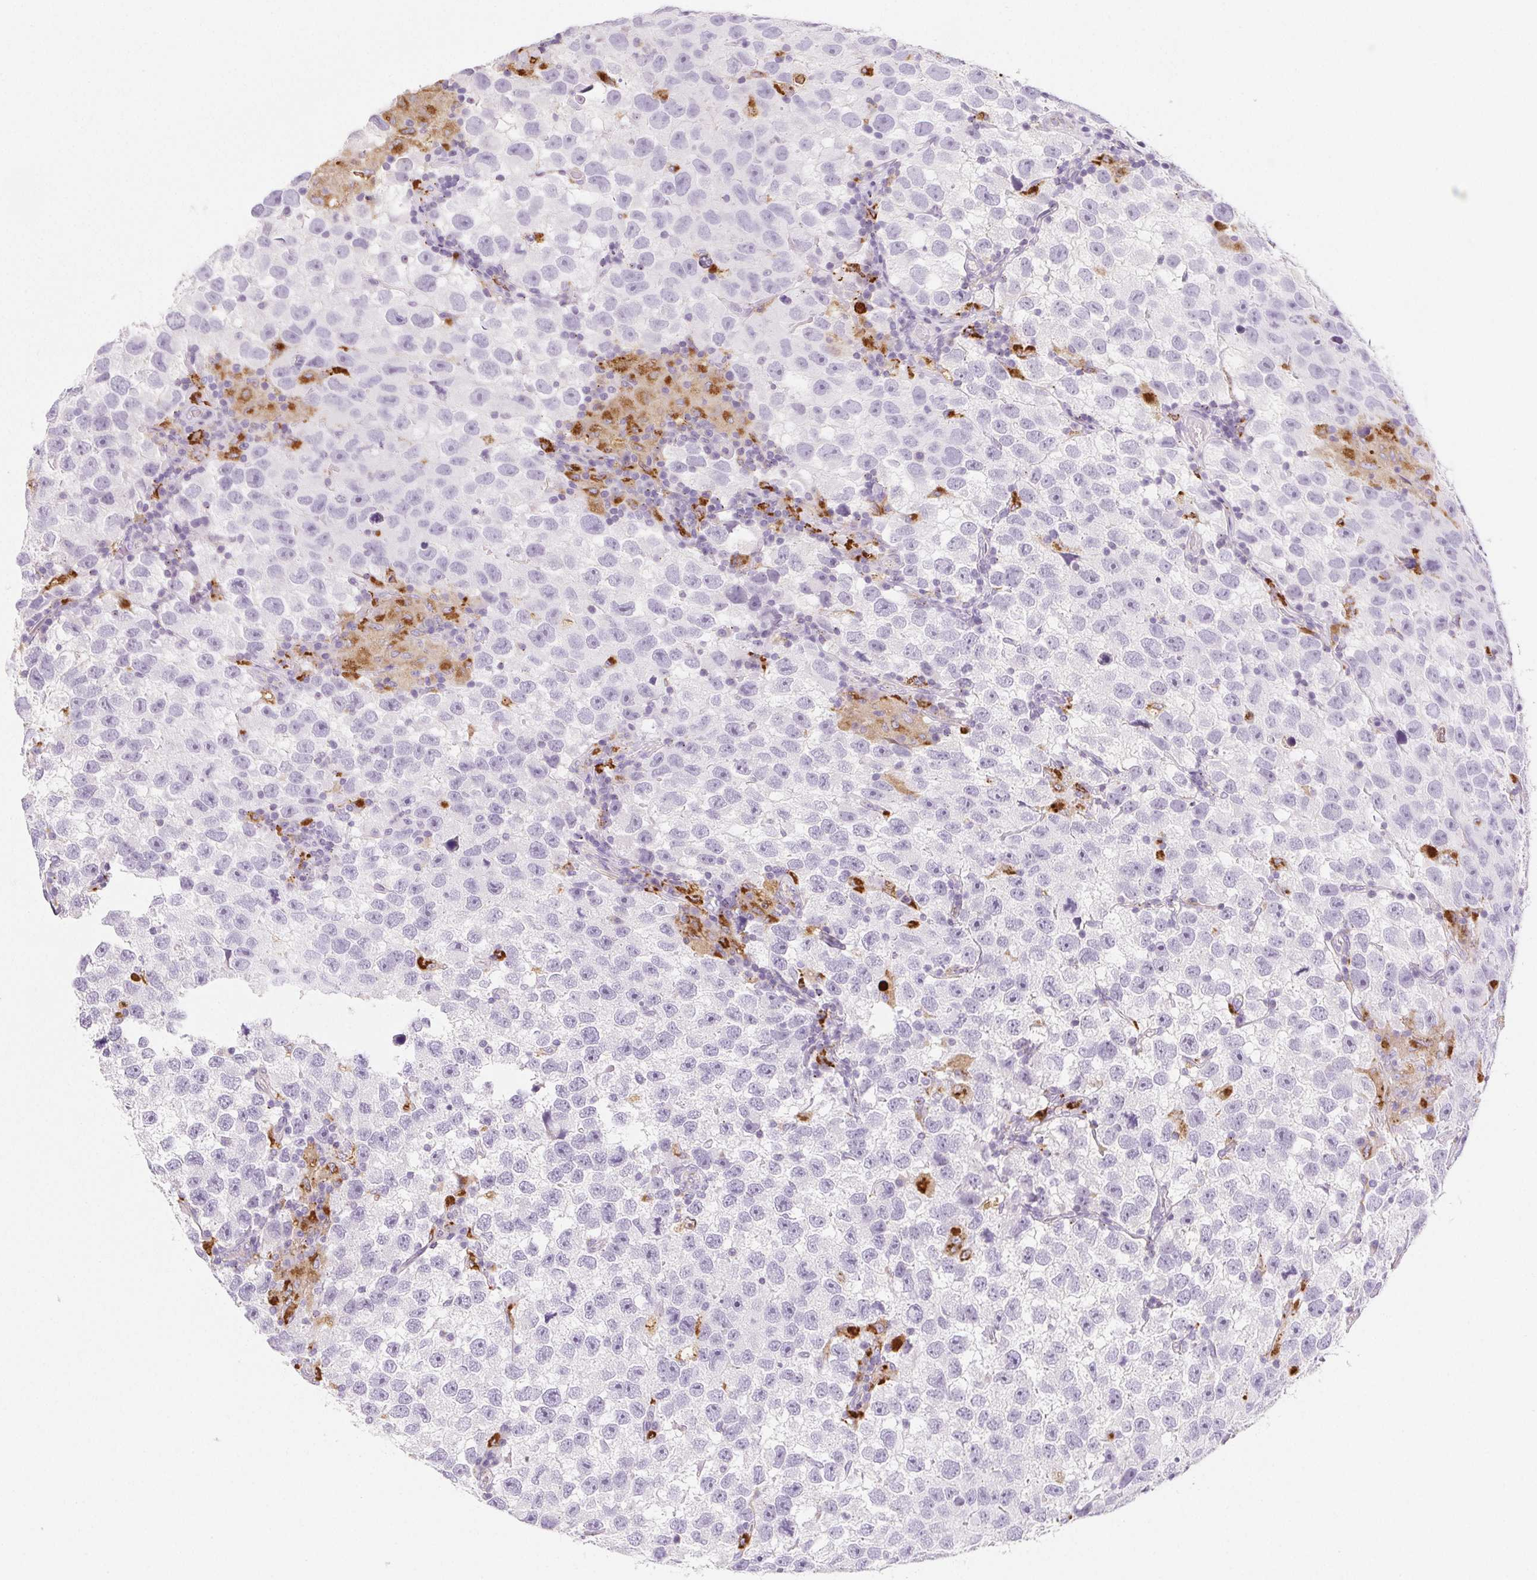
{"staining": {"intensity": "negative", "quantity": "none", "location": "none"}, "tissue": "testis cancer", "cell_type": "Tumor cells", "image_type": "cancer", "snomed": [{"axis": "morphology", "description": "Seminoma, NOS"}, {"axis": "topography", "description": "Testis"}], "caption": "Tumor cells are negative for protein expression in human seminoma (testis).", "gene": "LIPA", "patient": {"sex": "male", "age": 26}}